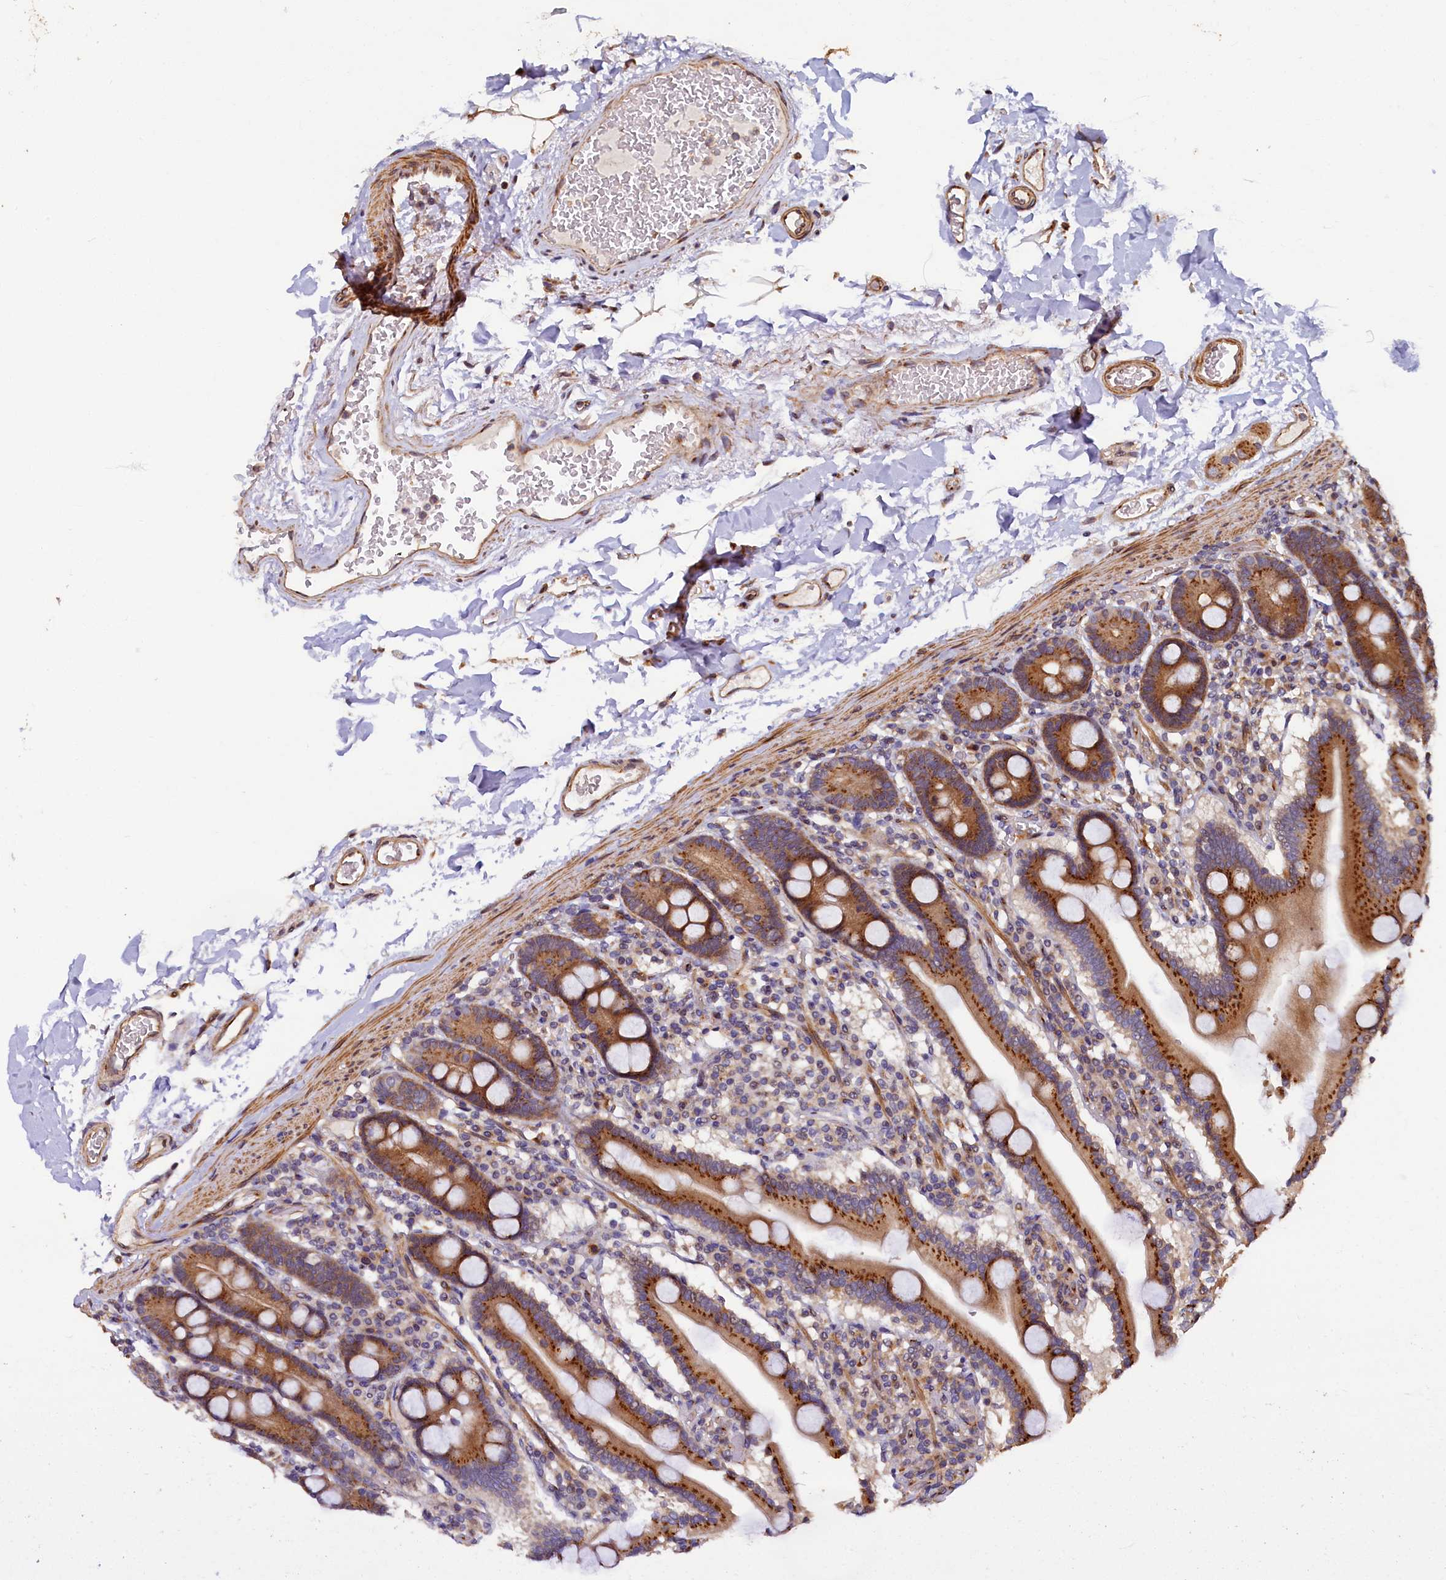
{"staining": {"intensity": "strong", "quantity": ">75%", "location": "cytoplasmic/membranous"}, "tissue": "duodenum", "cell_type": "Glandular cells", "image_type": "normal", "snomed": [{"axis": "morphology", "description": "Normal tissue, NOS"}, {"axis": "topography", "description": "Duodenum"}], "caption": "This micrograph demonstrates IHC staining of benign duodenum, with high strong cytoplasmic/membranous staining in about >75% of glandular cells.", "gene": "TMEM181", "patient": {"sex": "male", "age": 55}}